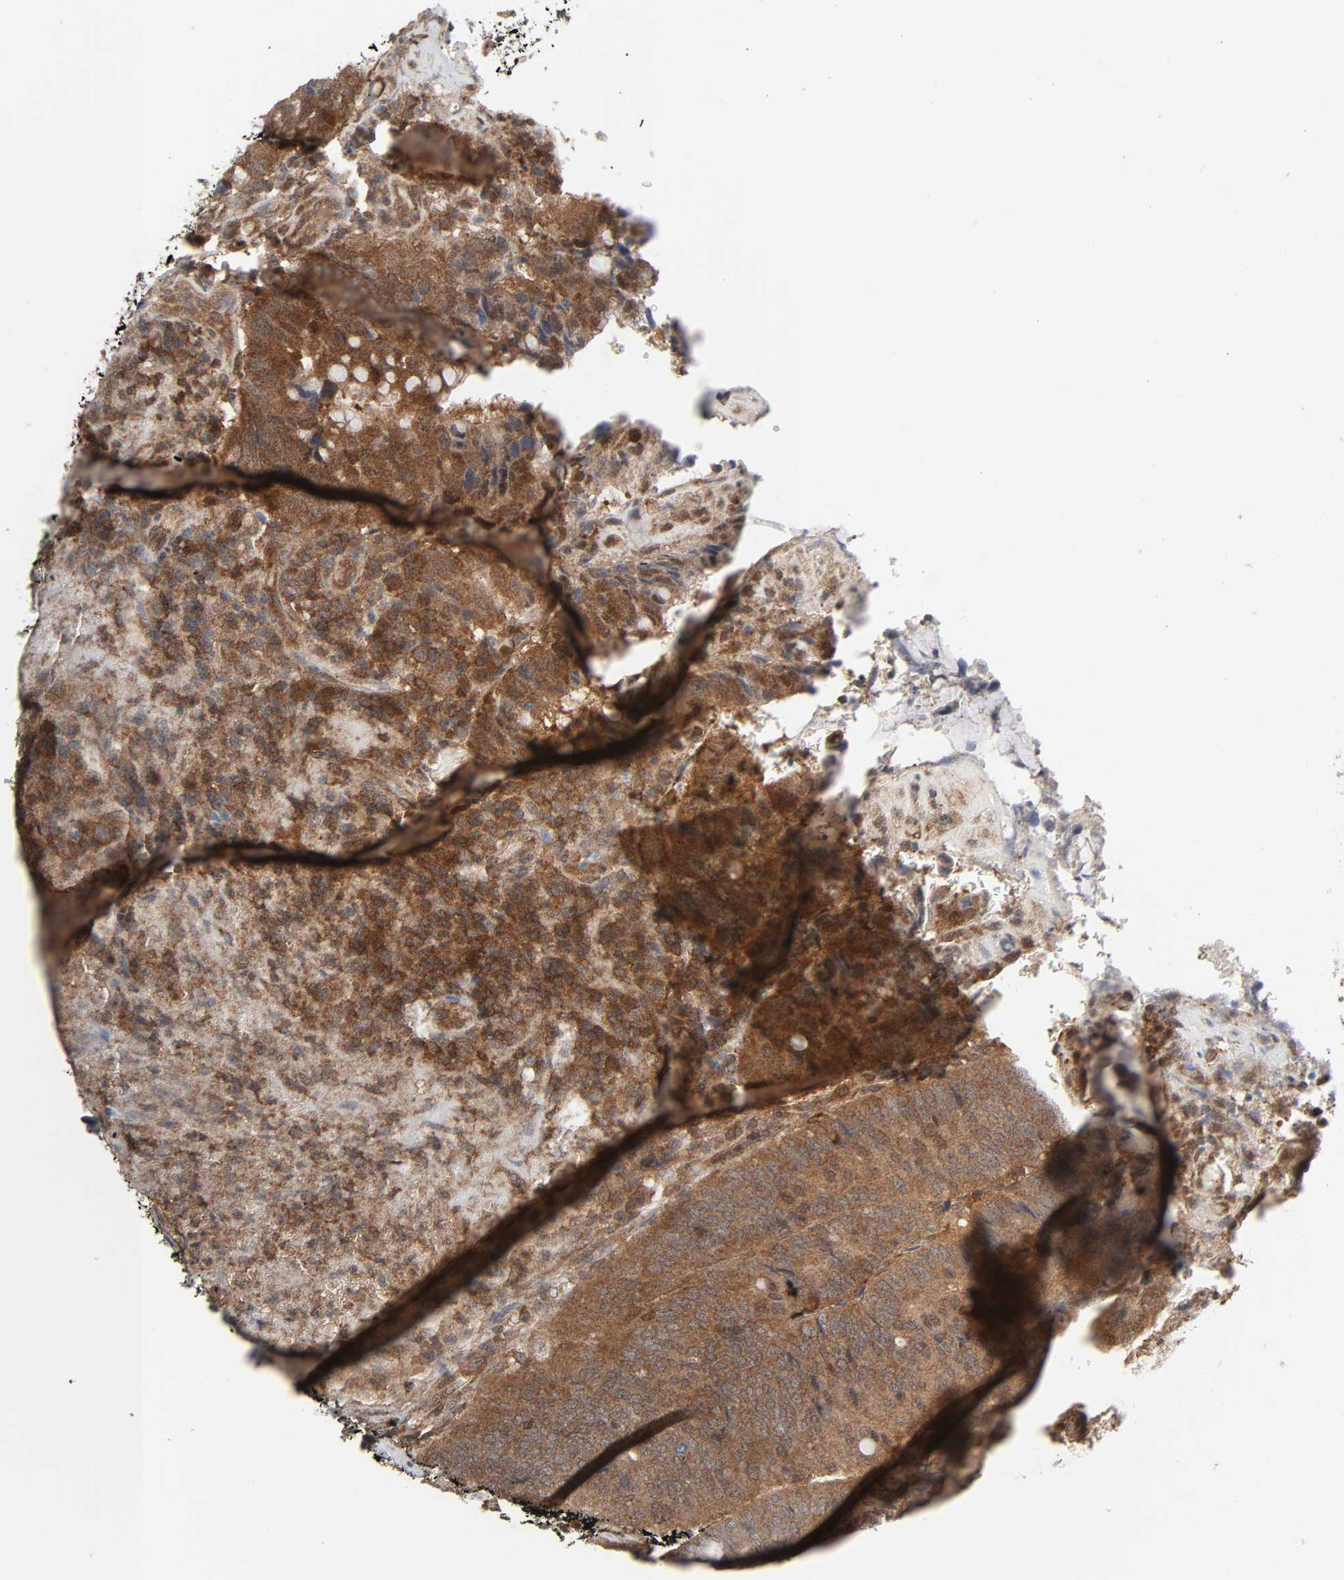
{"staining": {"intensity": "moderate", "quantity": ">75%", "location": "cytoplasmic/membranous"}, "tissue": "colorectal cancer", "cell_type": "Tumor cells", "image_type": "cancer", "snomed": [{"axis": "morphology", "description": "Normal tissue, NOS"}, {"axis": "morphology", "description": "Adenocarcinoma, NOS"}, {"axis": "topography", "description": "Rectum"}, {"axis": "topography", "description": "Peripheral nerve tissue"}], "caption": "A micrograph showing moderate cytoplasmic/membranous expression in about >75% of tumor cells in colorectal cancer, as visualized by brown immunohistochemical staining.", "gene": "GSK3A", "patient": {"sex": "male", "age": 92}}